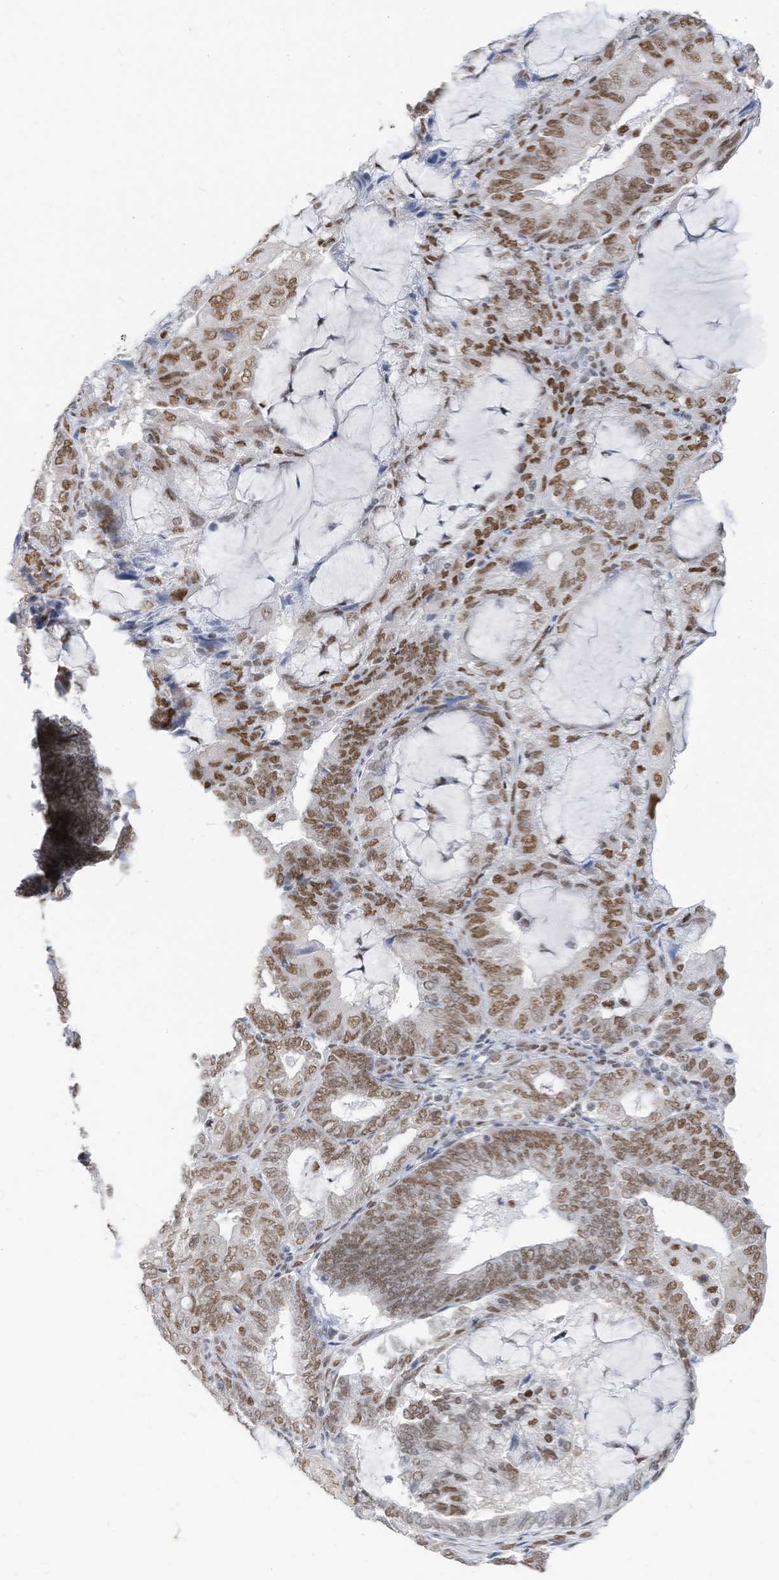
{"staining": {"intensity": "moderate", "quantity": ">75%", "location": "nuclear"}, "tissue": "endometrial cancer", "cell_type": "Tumor cells", "image_type": "cancer", "snomed": [{"axis": "morphology", "description": "Adenocarcinoma, NOS"}, {"axis": "topography", "description": "Endometrium"}], "caption": "Brown immunohistochemical staining in human endometrial cancer (adenocarcinoma) reveals moderate nuclear expression in approximately >75% of tumor cells.", "gene": "KHSRP", "patient": {"sex": "female", "age": 81}}